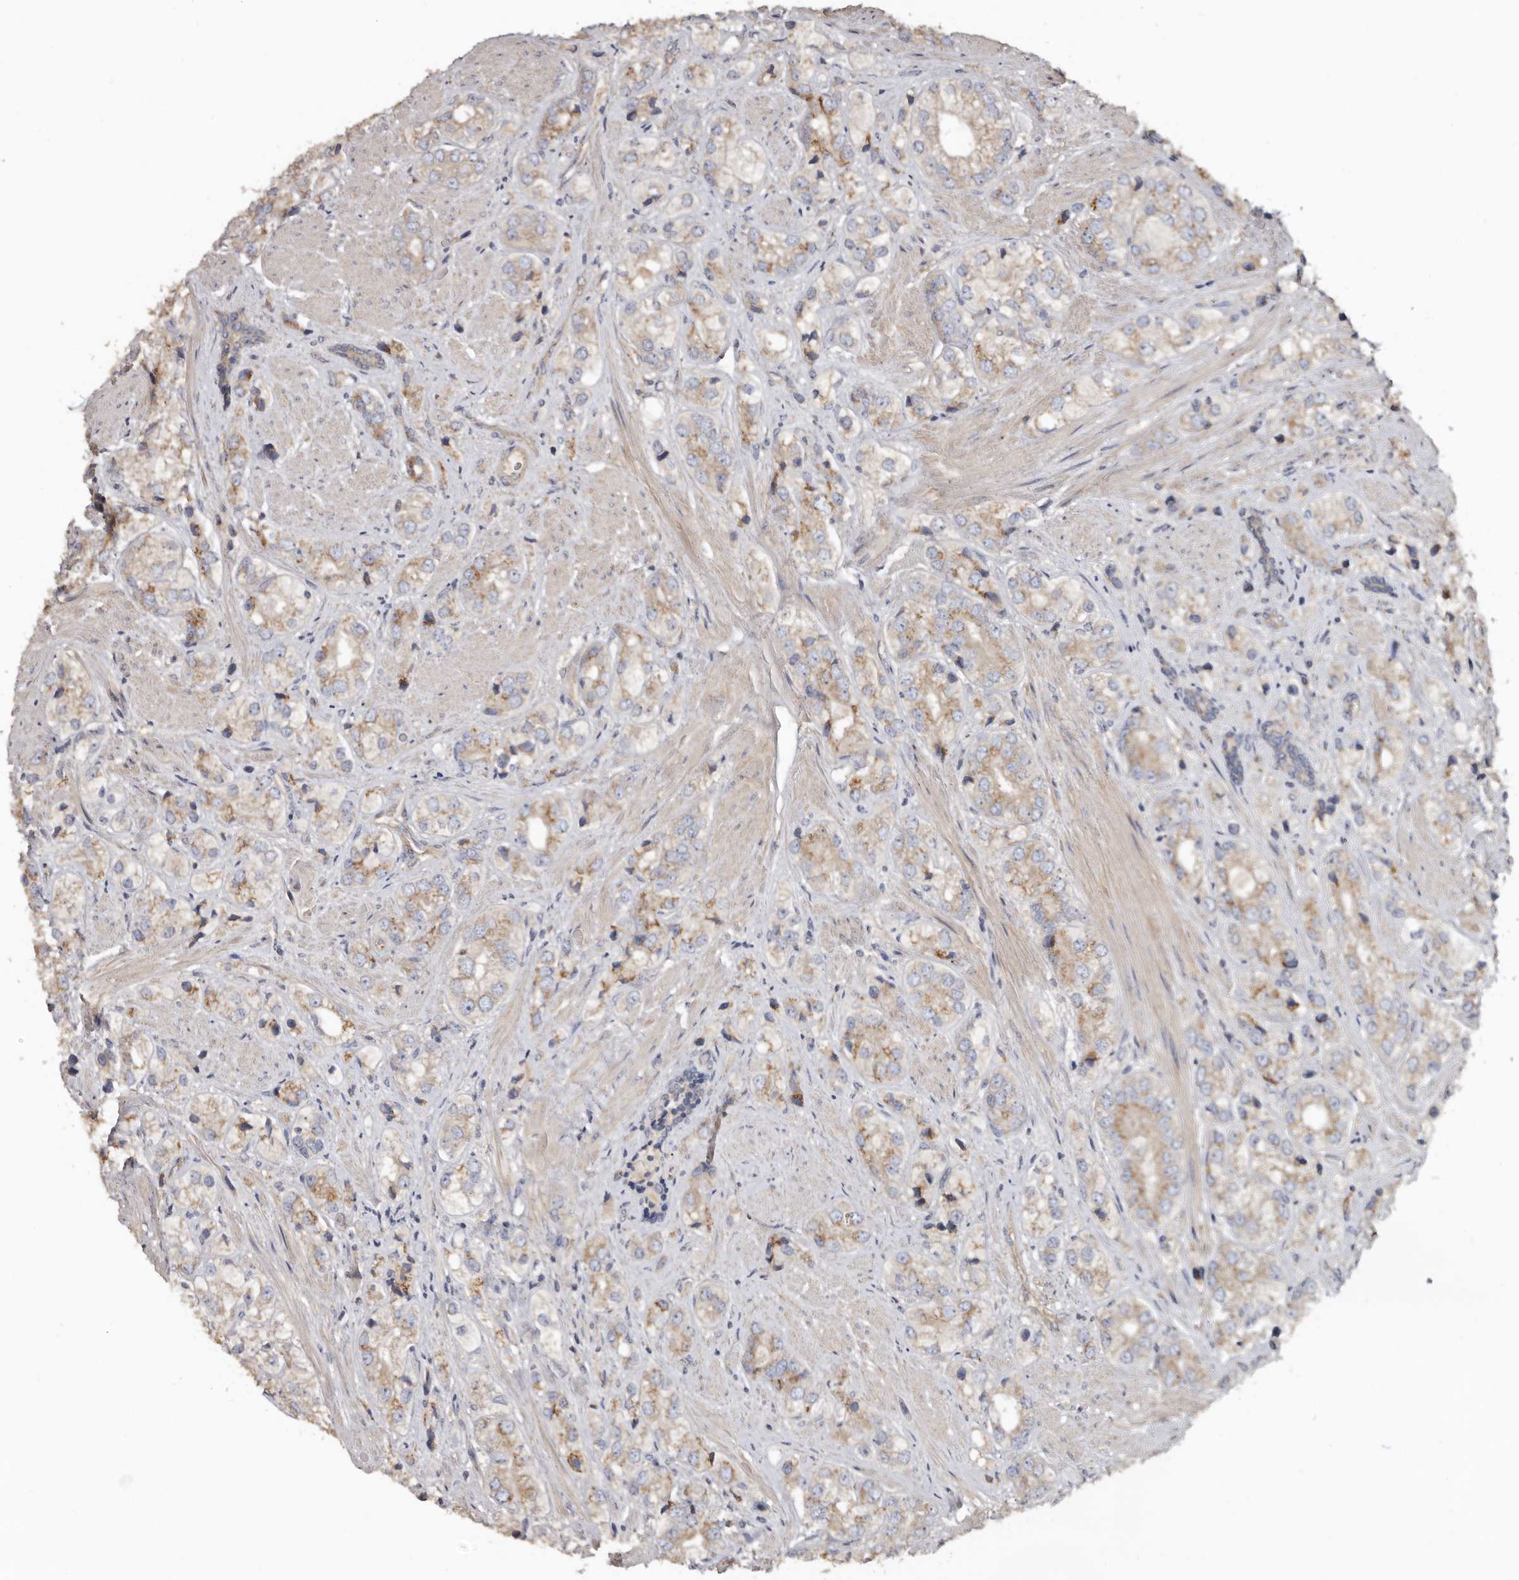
{"staining": {"intensity": "moderate", "quantity": "<25%", "location": "cytoplasmic/membranous"}, "tissue": "prostate cancer", "cell_type": "Tumor cells", "image_type": "cancer", "snomed": [{"axis": "morphology", "description": "Adenocarcinoma, High grade"}, {"axis": "topography", "description": "Prostate"}], "caption": "Prostate cancer (high-grade adenocarcinoma) stained with immunohistochemistry (IHC) shows moderate cytoplasmic/membranous positivity in about <25% of tumor cells.", "gene": "FLCN", "patient": {"sex": "male", "age": 50}}